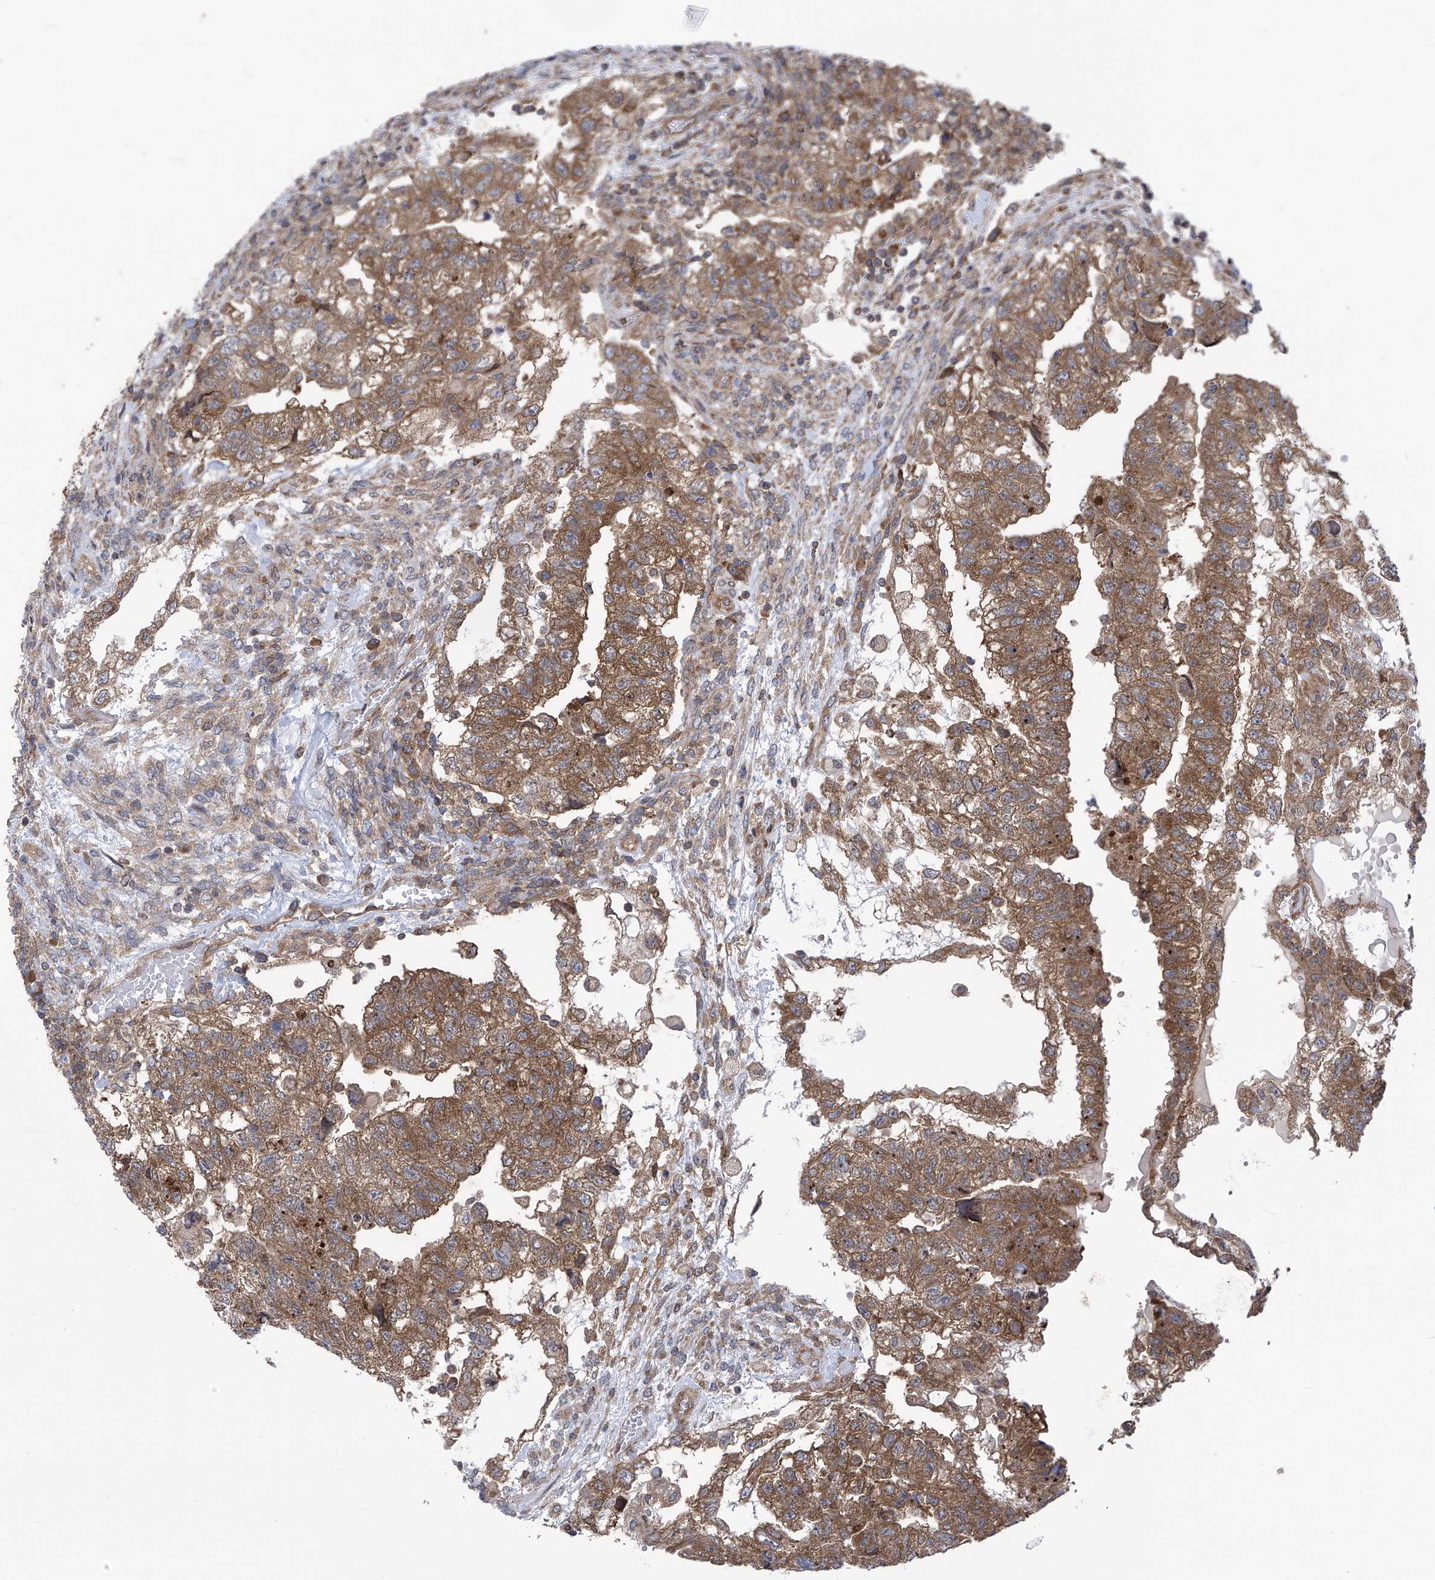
{"staining": {"intensity": "moderate", "quantity": ">75%", "location": "cytoplasmic/membranous"}, "tissue": "testis cancer", "cell_type": "Tumor cells", "image_type": "cancer", "snomed": [{"axis": "morphology", "description": "Carcinoma, Embryonal, NOS"}, {"axis": "topography", "description": "Testis"}], "caption": "A micrograph of testis cancer stained for a protein exhibits moderate cytoplasmic/membranous brown staining in tumor cells.", "gene": "EIF3M", "patient": {"sex": "male", "age": 36}}